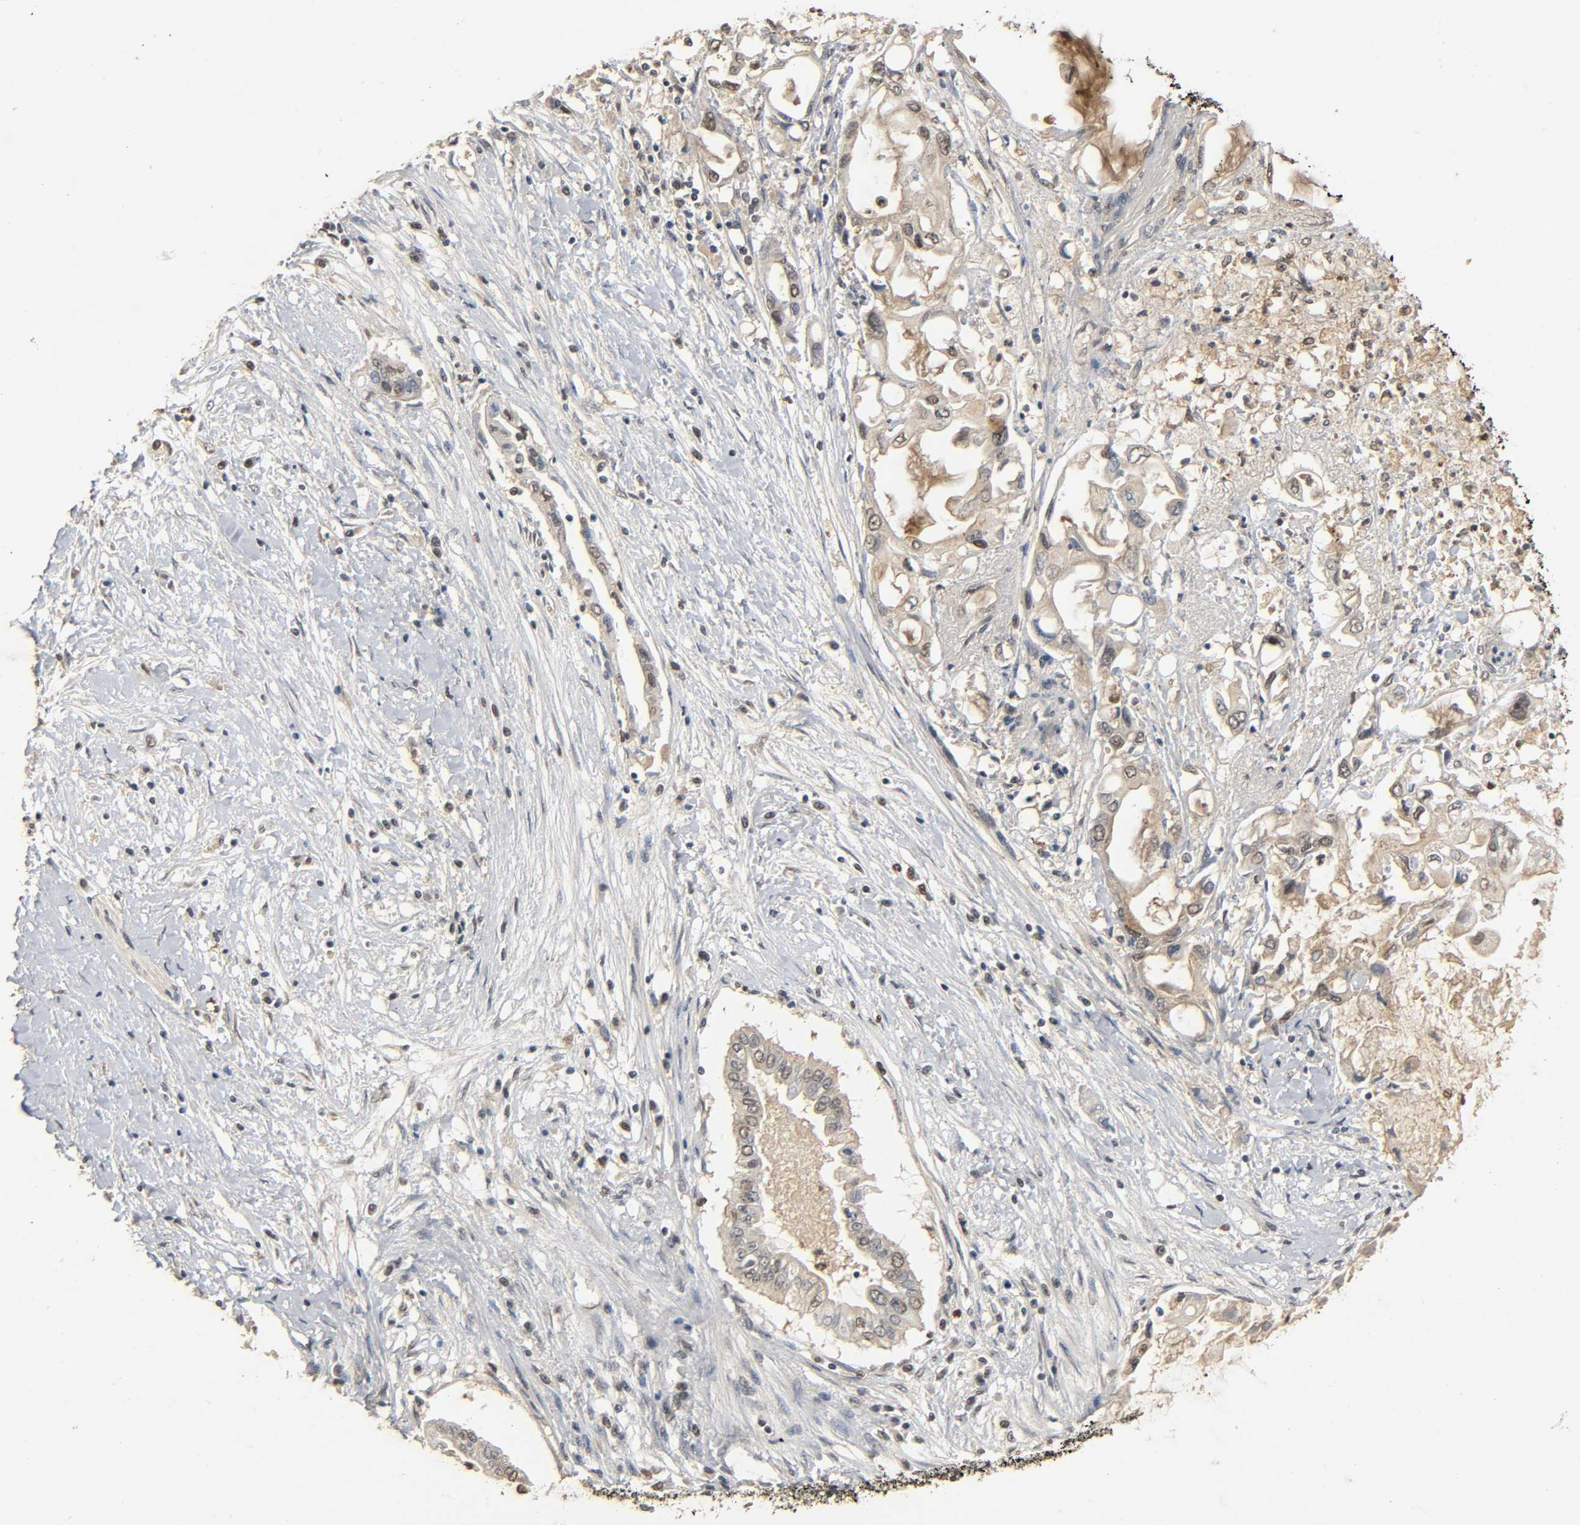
{"staining": {"intensity": "weak", "quantity": ">75%", "location": "cytoplasmic/membranous"}, "tissue": "pancreatic cancer", "cell_type": "Tumor cells", "image_type": "cancer", "snomed": [{"axis": "morphology", "description": "Adenocarcinoma, NOS"}, {"axis": "topography", "description": "Pancreas"}], "caption": "IHC micrograph of pancreatic cancer (adenocarcinoma) stained for a protein (brown), which reveals low levels of weak cytoplasmic/membranous expression in approximately >75% of tumor cells.", "gene": "ZFPM2", "patient": {"sex": "female", "age": 57}}